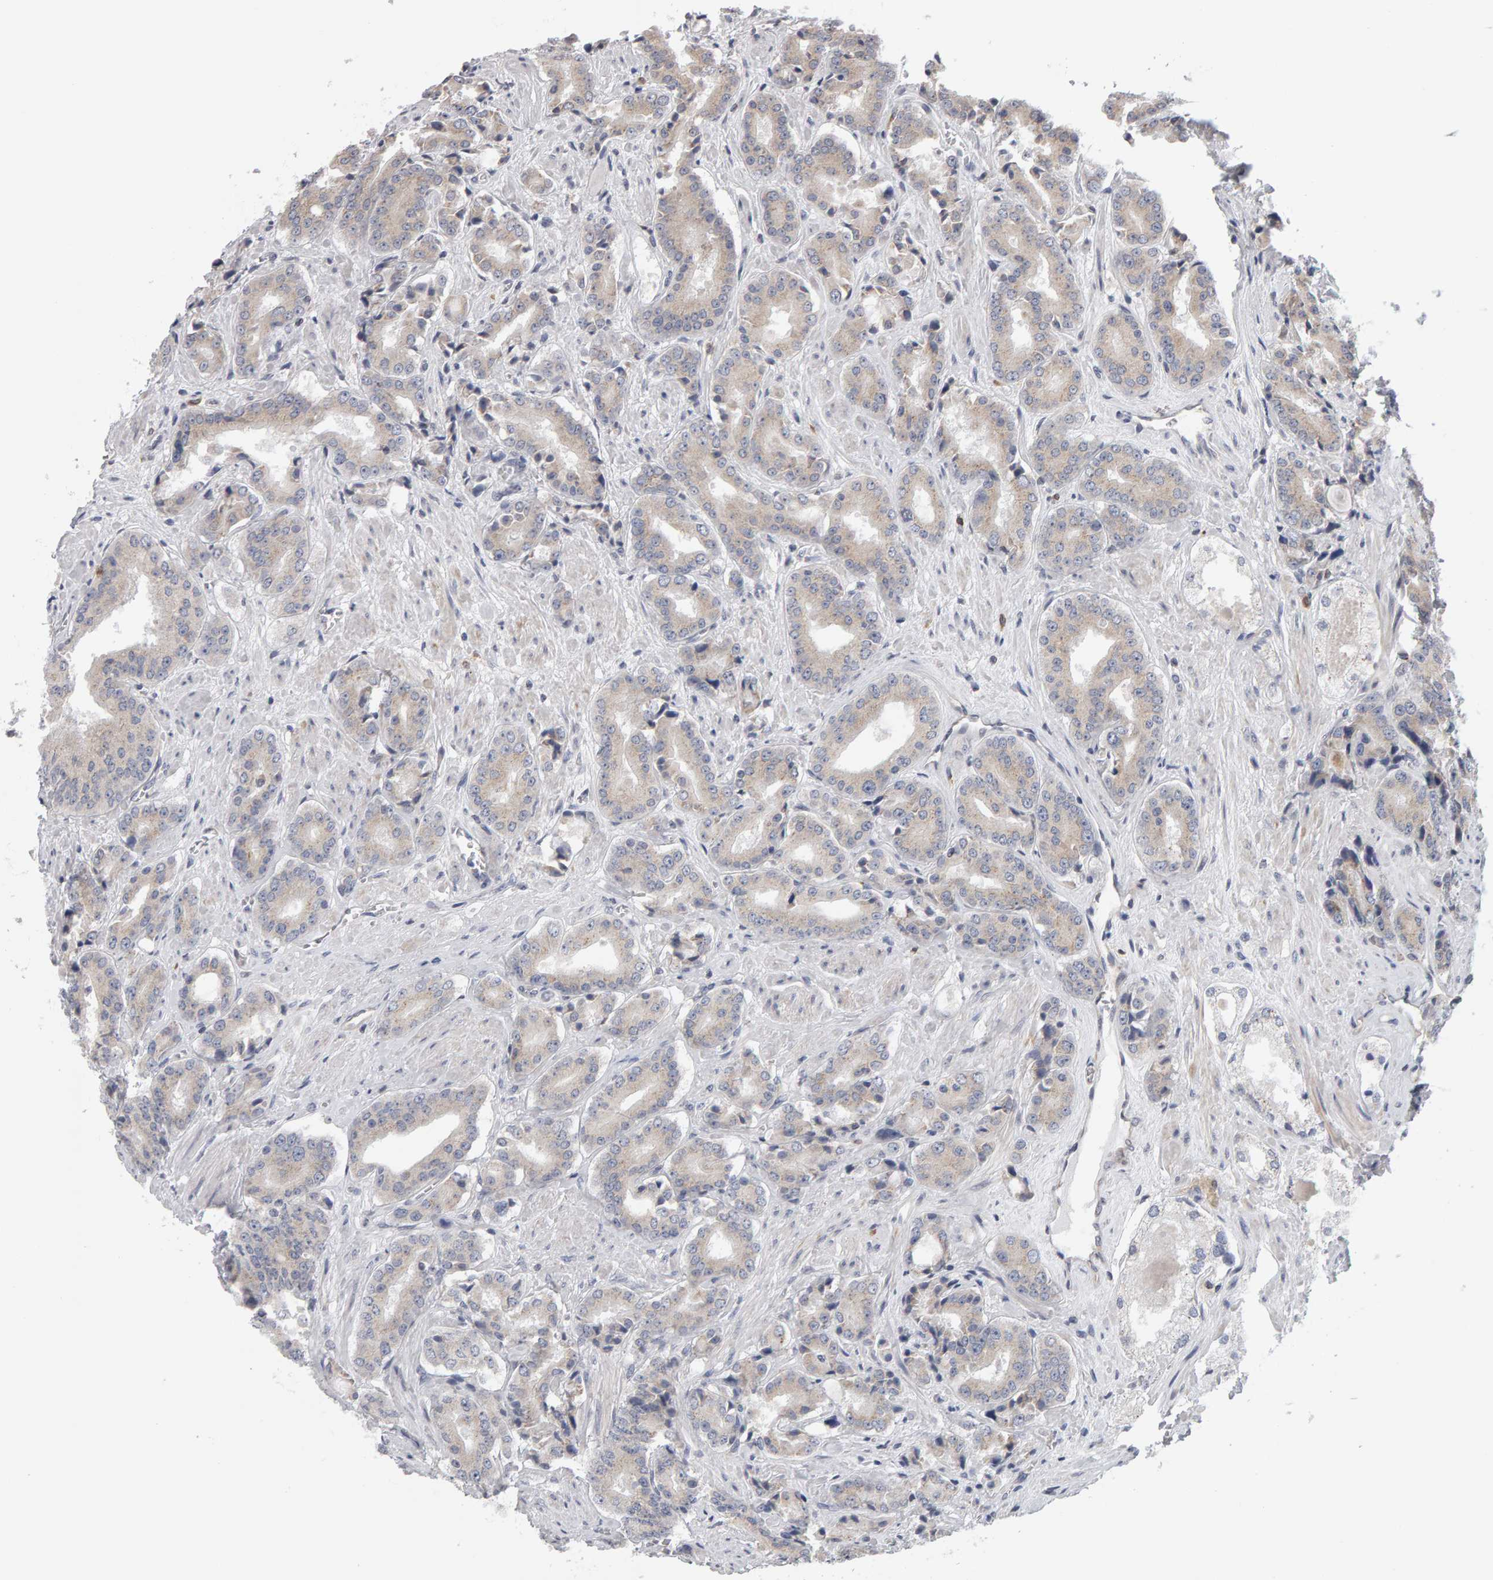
{"staining": {"intensity": "weak", "quantity": "<25%", "location": "cytoplasmic/membranous"}, "tissue": "prostate cancer", "cell_type": "Tumor cells", "image_type": "cancer", "snomed": [{"axis": "morphology", "description": "Adenocarcinoma, High grade"}, {"axis": "topography", "description": "Prostate"}], "caption": "The histopathology image displays no significant staining in tumor cells of prostate adenocarcinoma (high-grade).", "gene": "MSRA", "patient": {"sex": "male", "age": 71}}